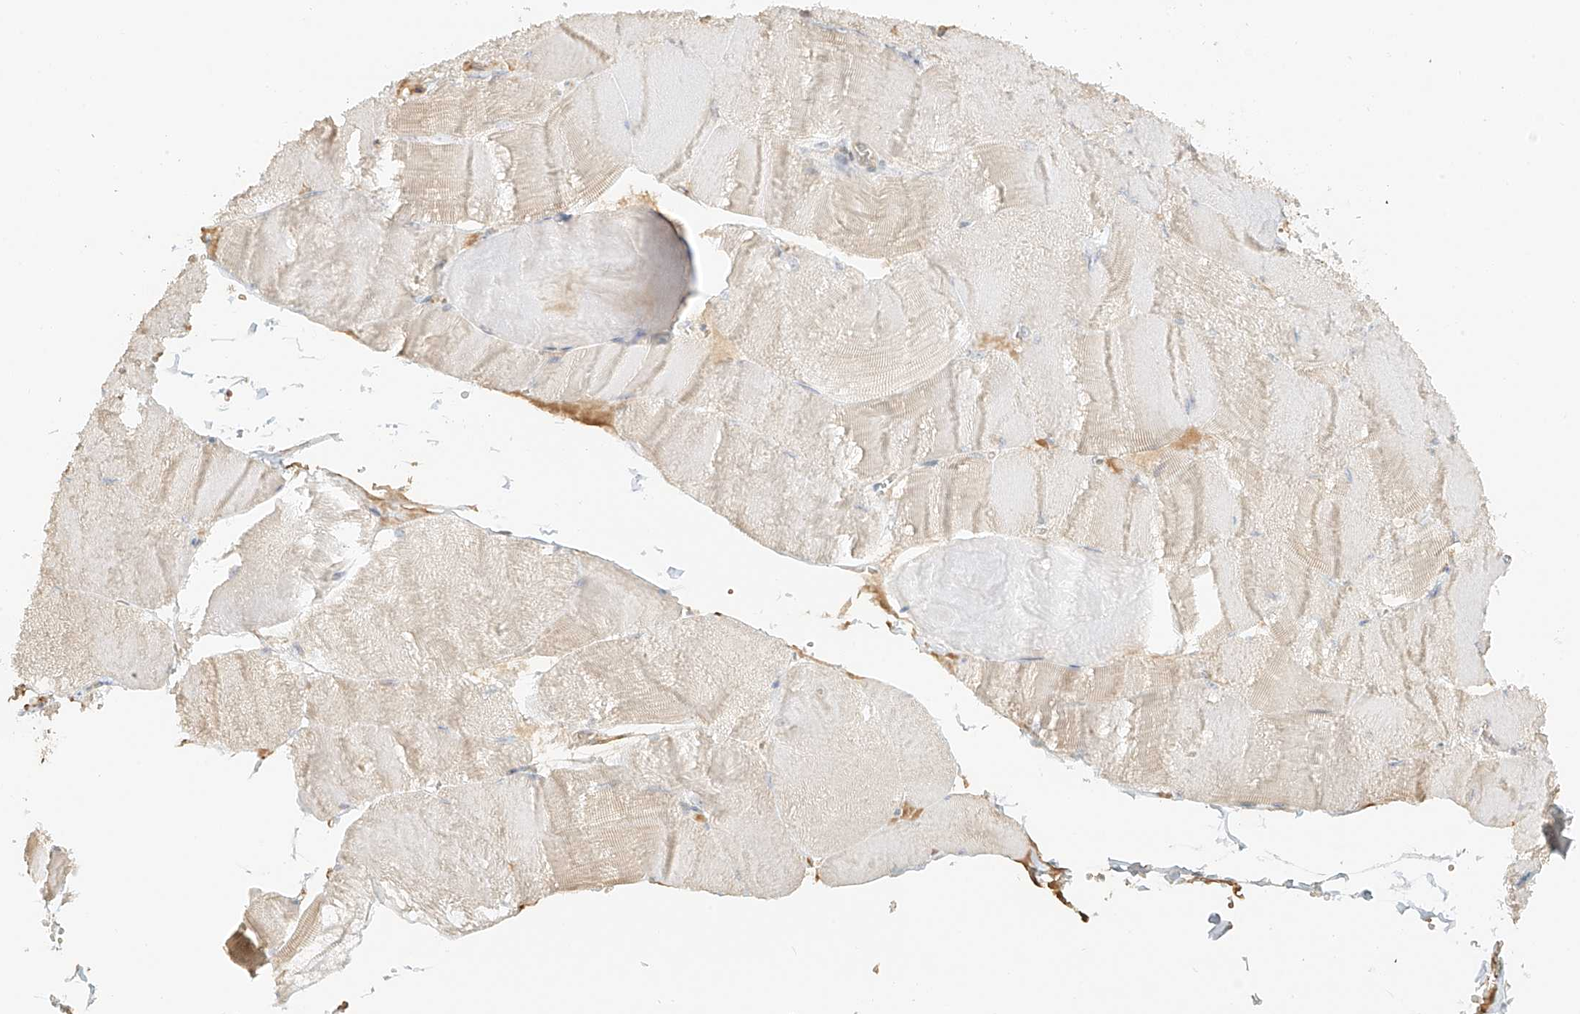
{"staining": {"intensity": "weak", "quantity": "25%-75%", "location": "cytoplasmic/membranous"}, "tissue": "skeletal muscle", "cell_type": "Myocytes", "image_type": "normal", "snomed": [{"axis": "morphology", "description": "Normal tissue, NOS"}, {"axis": "morphology", "description": "Basal cell carcinoma"}, {"axis": "topography", "description": "Skeletal muscle"}], "caption": "Skeletal muscle stained with immunohistochemistry (IHC) reveals weak cytoplasmic/membranous staining in about 25%-75% of myocytes.", "gene": "UPK1B", "patient": {"sex": "female", "age": 64}}